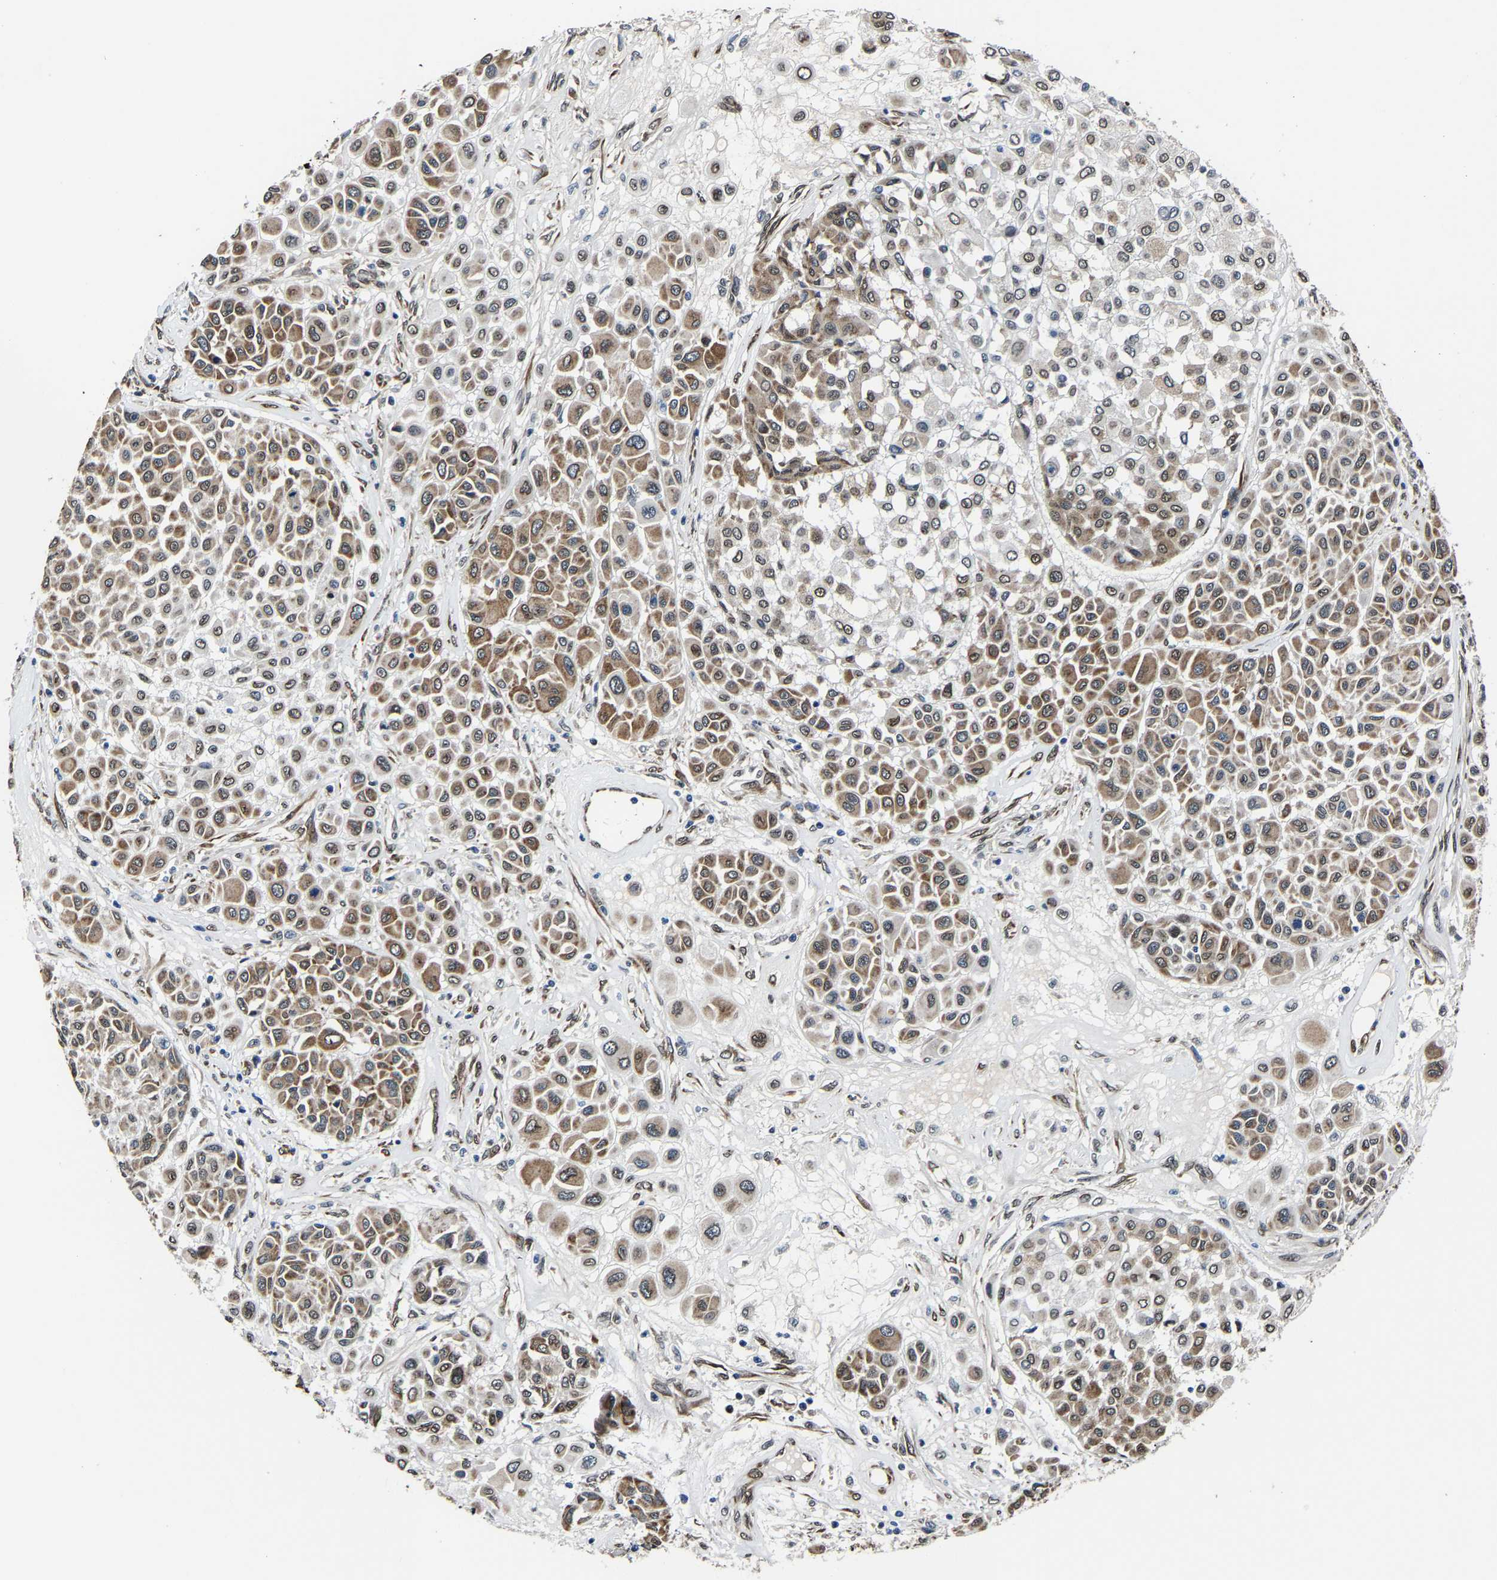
{"staining": {"intensity": "moderate", "quantity": ">75%", "location": "cytoplasmic/membranous"}, "tissue": "melanoma", "cell_type": "Tumor cells", "image_type": "cancer", "snomed": [{"axis": "morphology", "description": "Malignant melanoma, Metastatic site"}, {"axis": "topography", "description": "Soft tissue"}], "caption": "High-magnification brightfield microscopy of melanoma stained with DAB (brown) and counterstained with hematoxylin (blue). tumor cells exhibit moderate cytoplasmic/membranous positivity is appreciated in approximately>75% of cells.", "gene": "METTL1", "patient": {"sex": "male", "age": 41}}